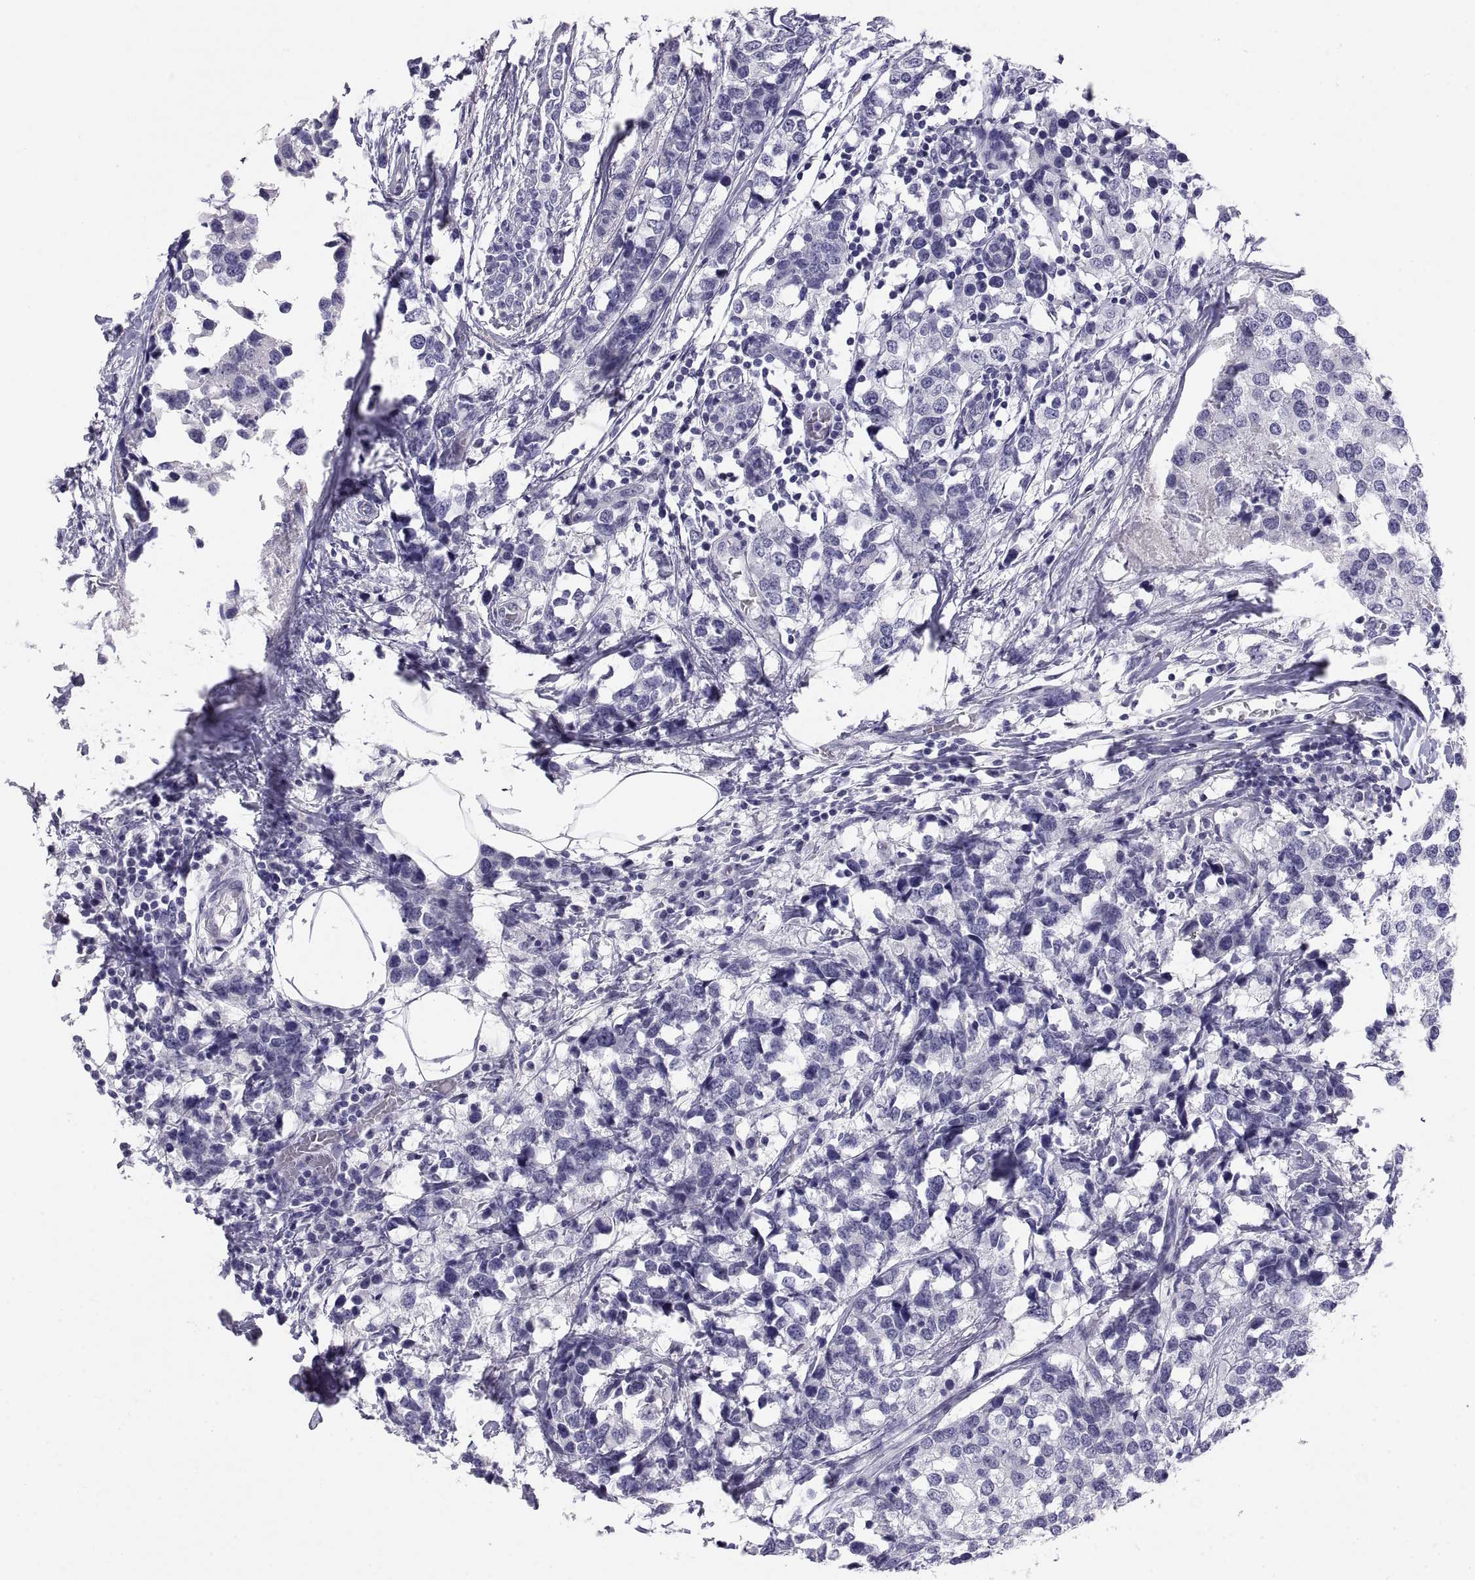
{"staining": {"intensity": "negative", "quantity": "none", "location": "none"}, "tissue": "breast cancer", "cell_type": "Tumor cells", "image_type": "cancer", "snomed": [{"axis": "morphology", "description": "Lobular carcinoma"}, {"axis": "topography", "description": "Breast"}], "caption": "There is no significant expression in tumor cells of breast cancer (lobular carcinoma). Nuclei are stained in blue.", "gene": "TEX13A", "patient": {"sex": "female", "age": 59}}